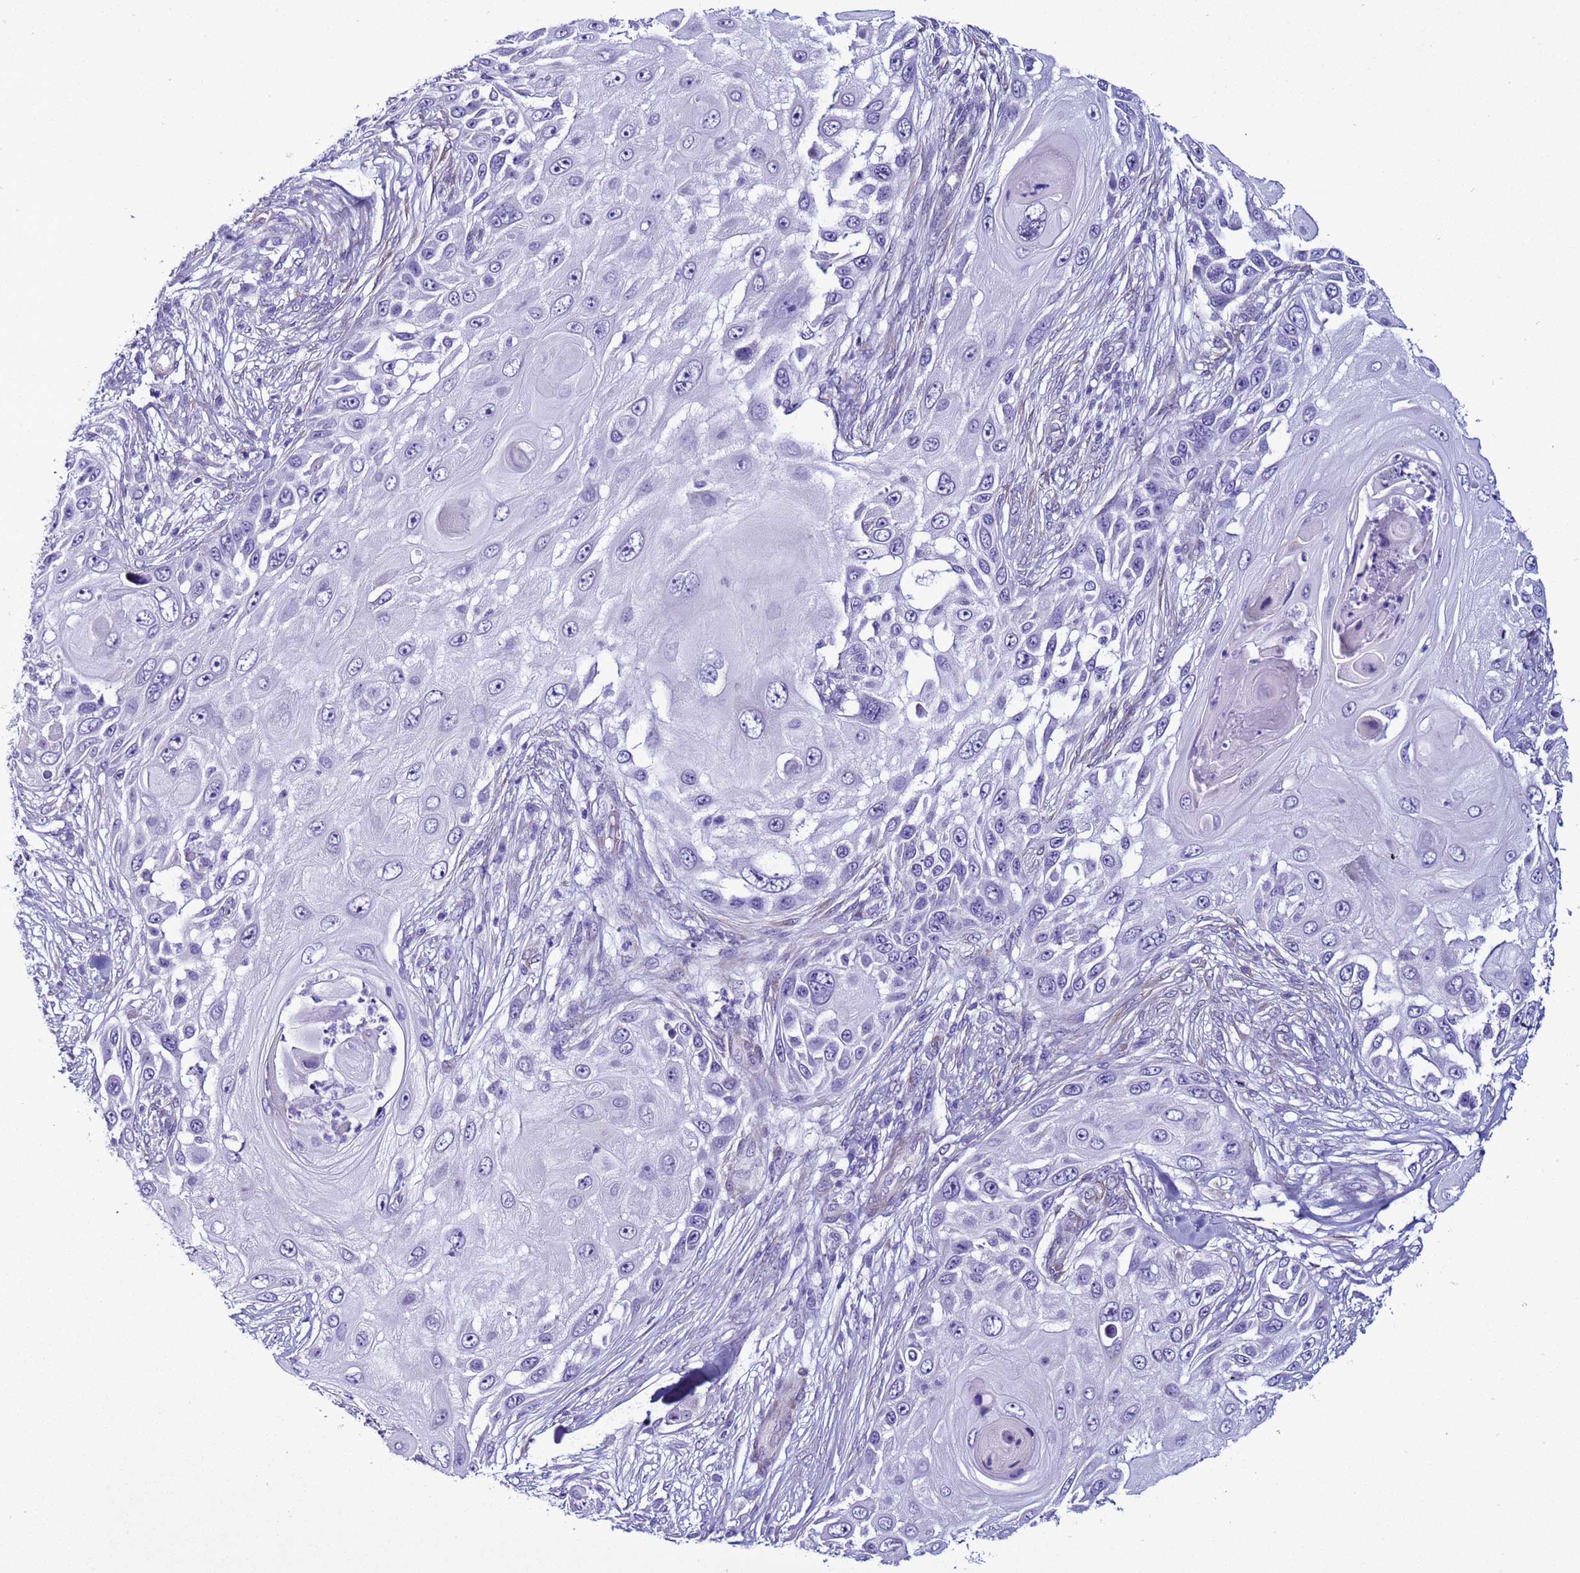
{"staining": {"intensity": "negative", "quantity": "none", "location": "none"}, "tissue": "skin cancer", "cell_type": "Tumor cells", "image_type": "cancer", "snomed": [{"axis": "morphology", "description": "Squamous cell carcinoma, NOS"}, {"axis": "topography", "description": "Skin"}], "caption": "Squamous cell carcinoma (skin) was stained to show a protein in brown. There is no significant expression in tumor cells.", "gene": "LRRC10B", "patient": {"sex": "female", "age": 44}}